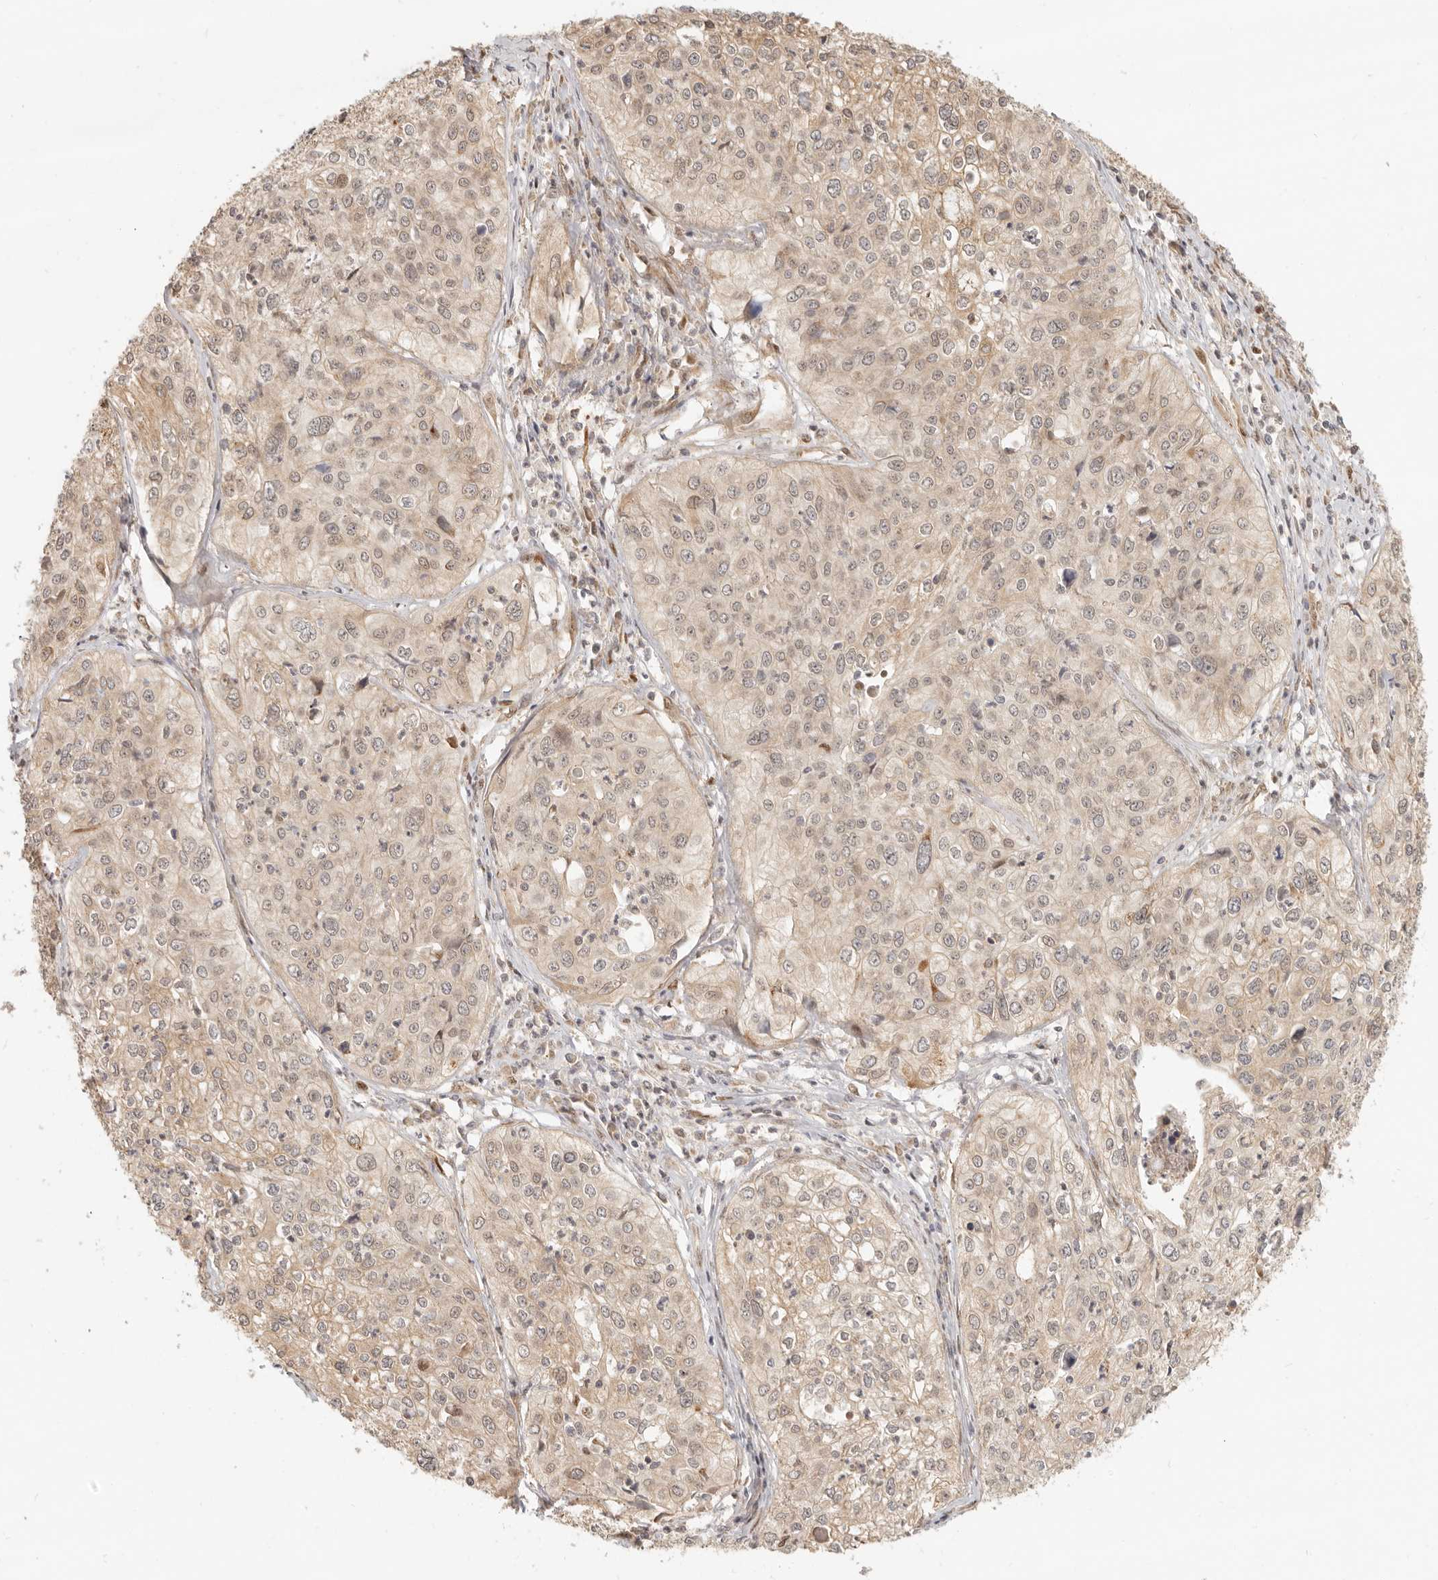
{"staining": {"intensity": "weak", "quantity": "25%-75%", "location": "cytoplasmic/membranous"}, "tissue": "cervical cancer", "cell_type": "Tumor cells", "image_type": "cancer", "snomed": [{"axis": "morphology", "description": "Squamous cell carcinoma, NOS"}, {"axis": "topography", "description": "Cervix"}], "caption": "Cervical cancer (squamous cell carcinoma) tissue shows weak cytoplasmic/membranous expression in approximately 25%-75% of tumor cells (brown staining indicates protein expression, while blue staining denotes nuclei).", "gene": "TUFT1", "patient": {"sex": "female", "age": 31}}